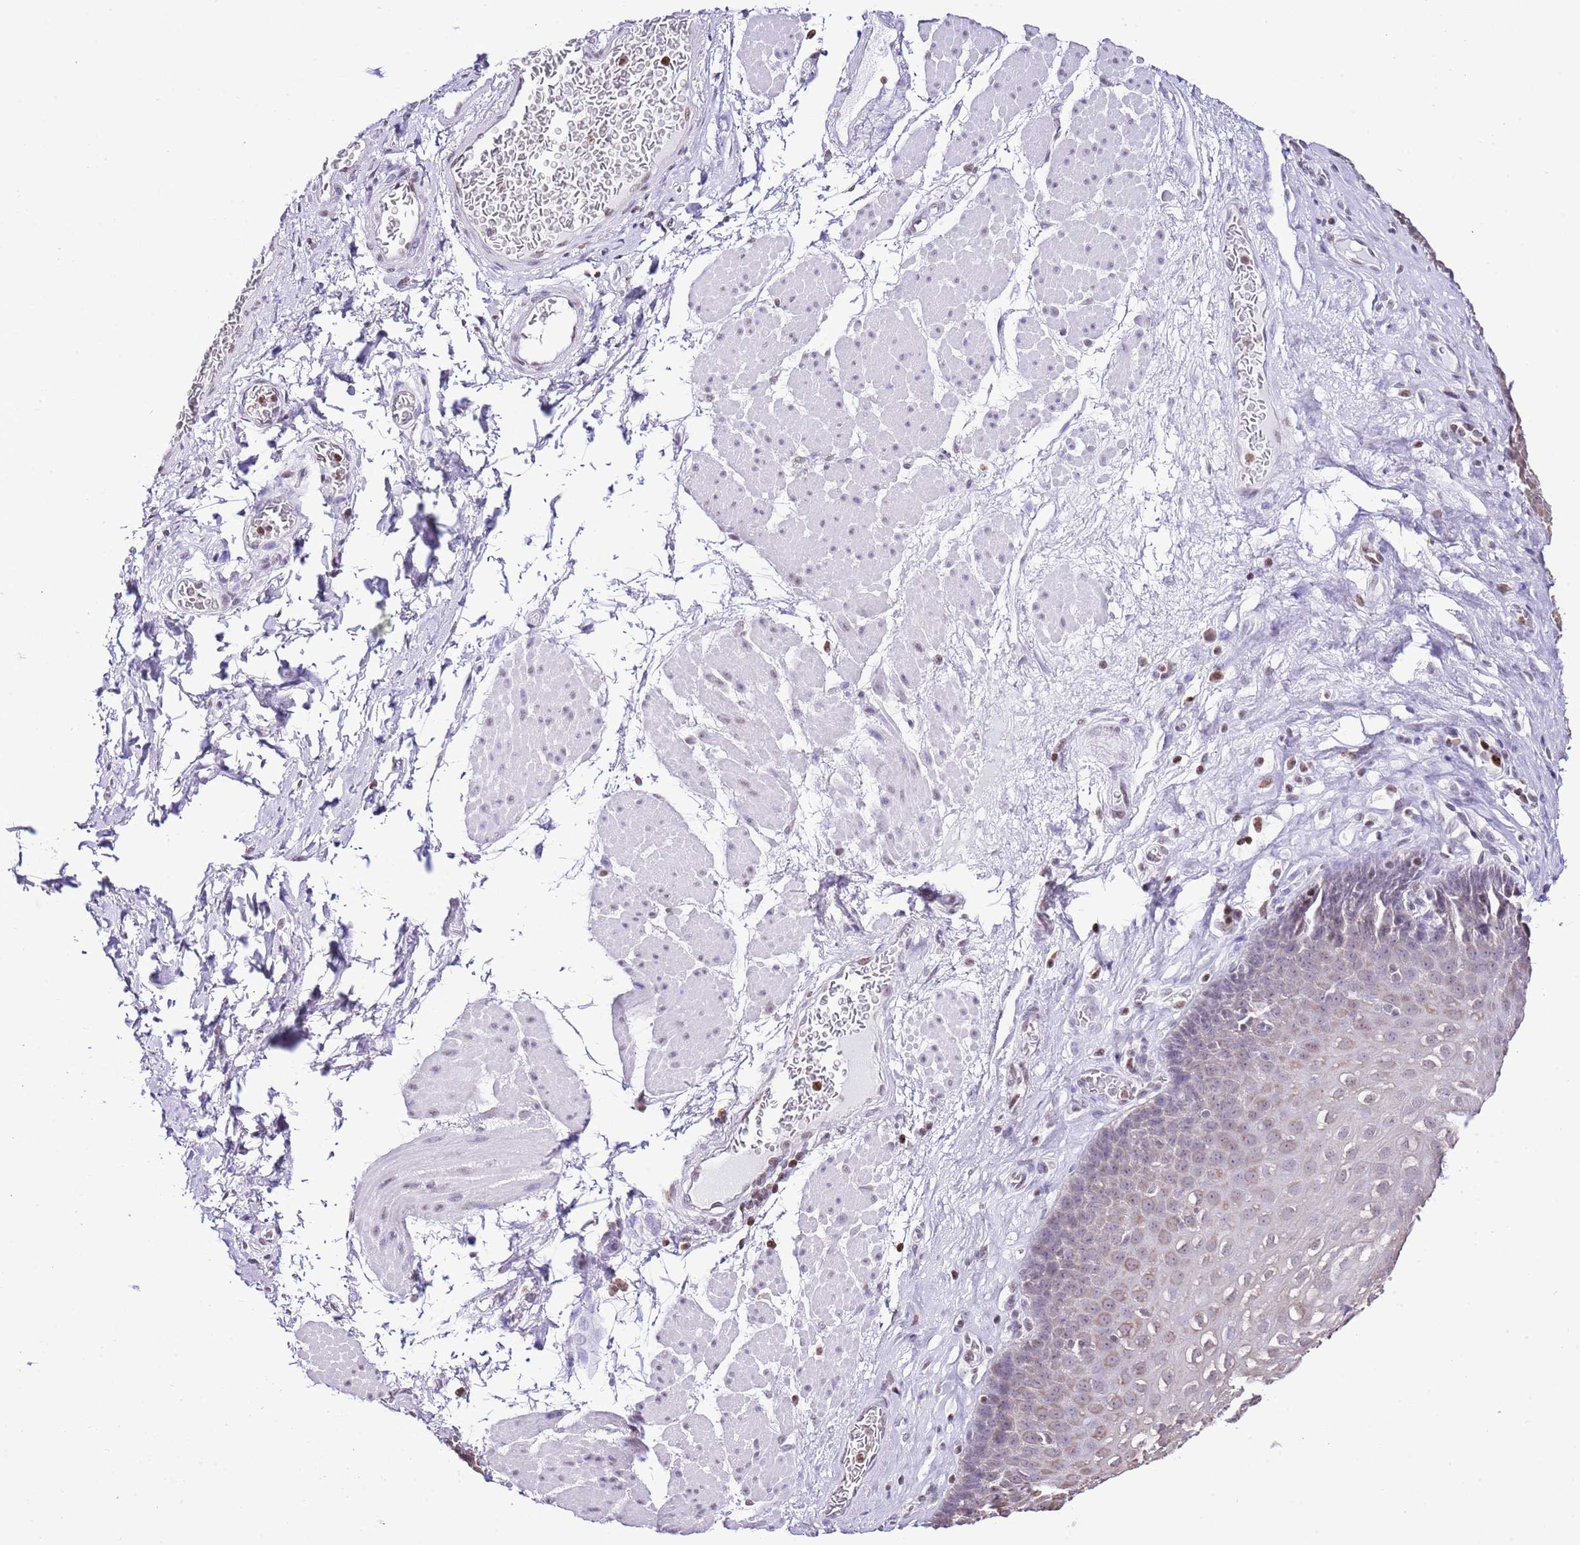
{"staining": {"intensity": "weak", "quantity": "25%-75%", "location": "cytoplasmic/membranous"}, "tissue": "esophagus", "cell_type": "Squamous epithelial cells", "image_type": "normal", "snomed": [{"axis": "morphology", "description": "Normal tissue, NOS"}, {"axis": "topography", "description": "Esophagus"}], "caption": "Normal esophagus reveals weak cytoplasmic/membranous expression in about 25%-75% of squamous epithelial cells, visualized by immunohistochemistry. (IHC, brightfield microscopy, high magnification).", "gene": "PRR15", "patient": {"sex": "female", "age": 66}}